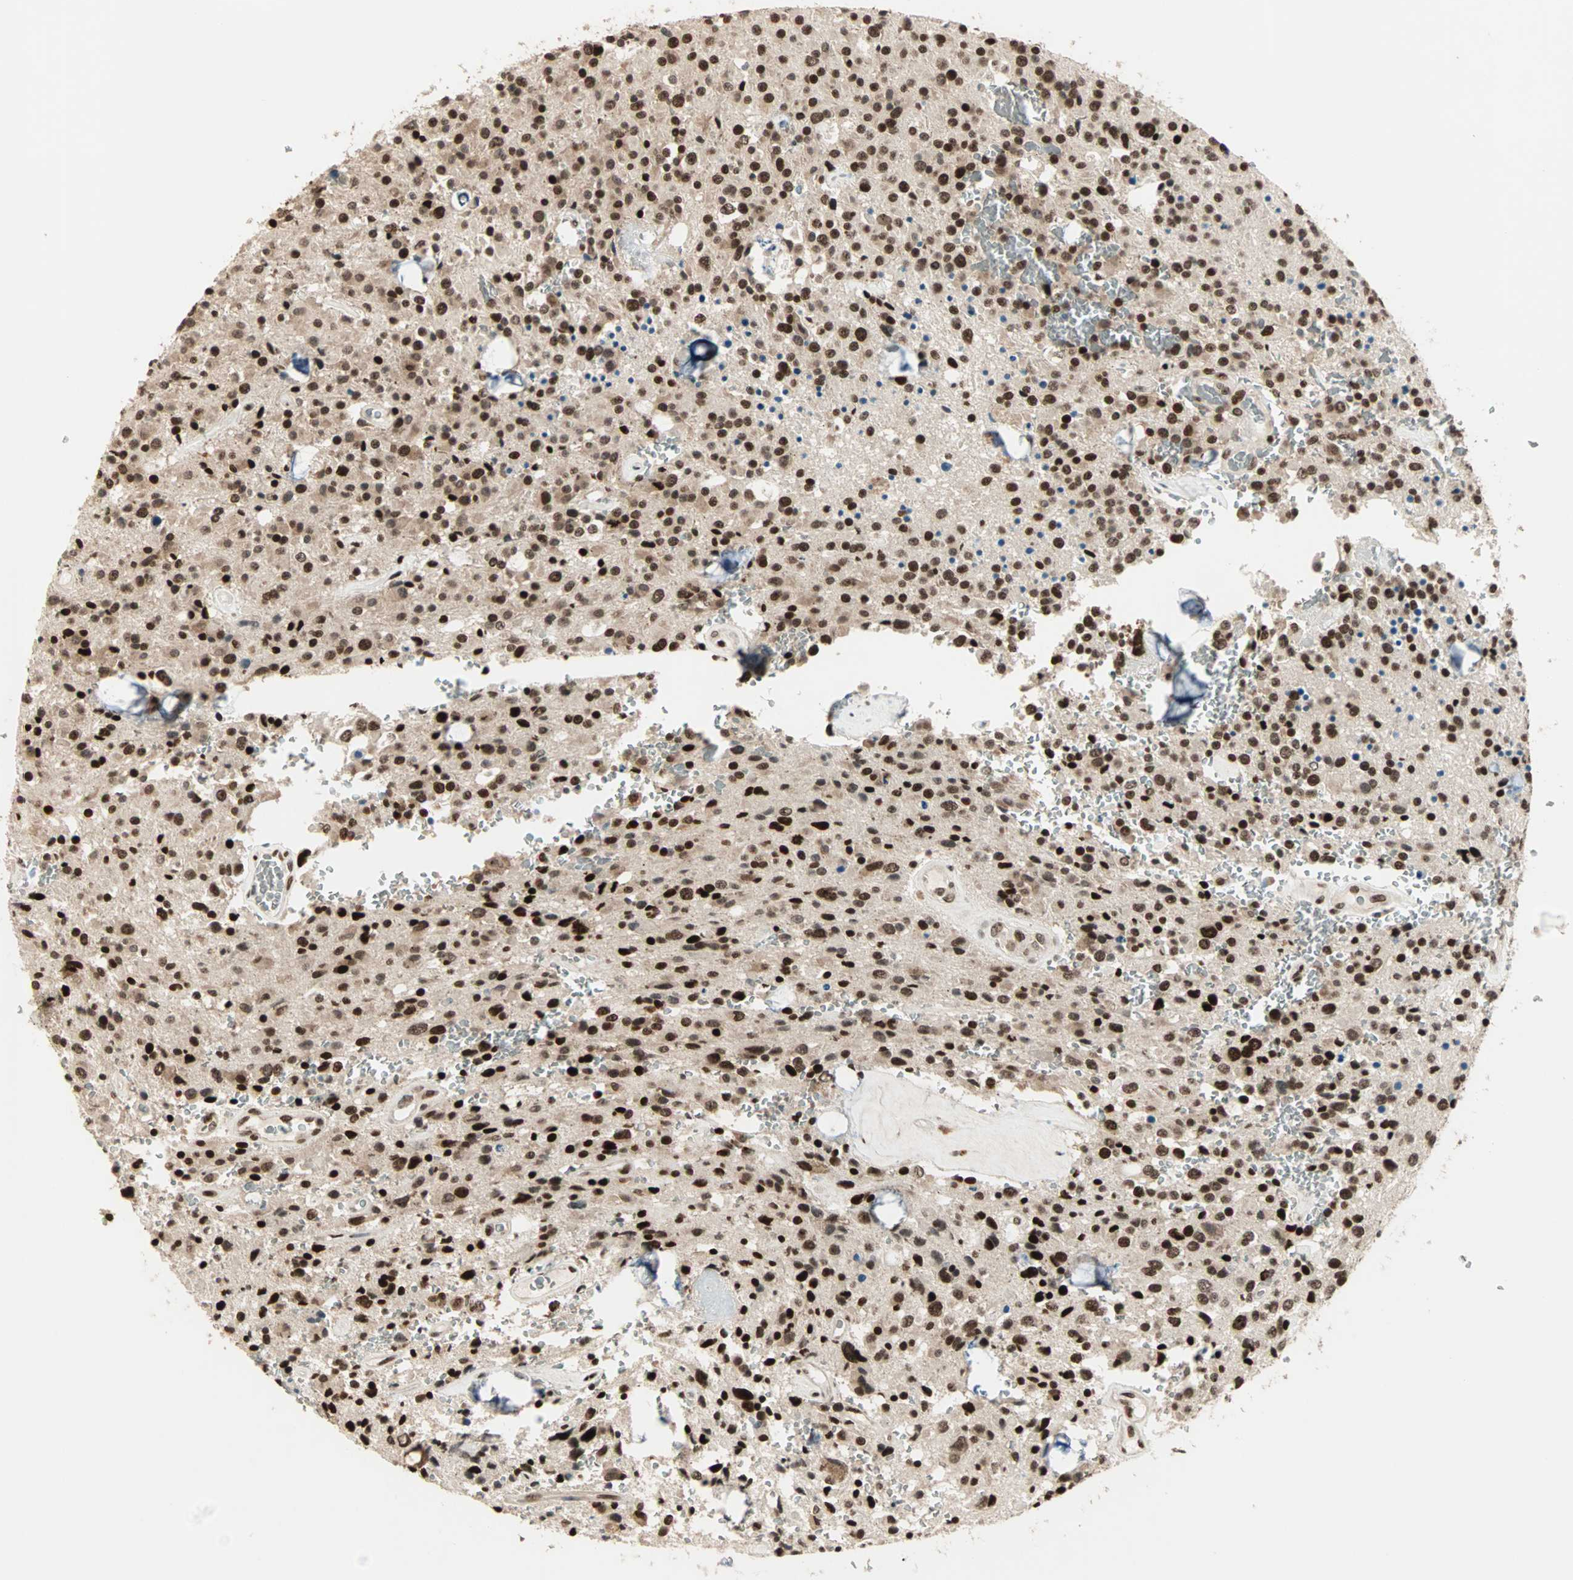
{"staining": {"intensity": "strong", "quantity": ">75%", "location": "nuclear"}, "tissue": "glioma", "cell_type": "Tumor cells", "image_type": "cancer", "snomed": [{"axis": "morphology", "description": "Glioma, malignant, Low grade"}, {"axis": "topography", "description": "Brain"}], "caption": "There is high levels of strong nuclear staining in tumor cells of malignant glioma (low-grade), as demonstrated by immunohistochemical staining (brown color).", "gene": "MDC1", "patient": {"sex": "male", "age": 58}}